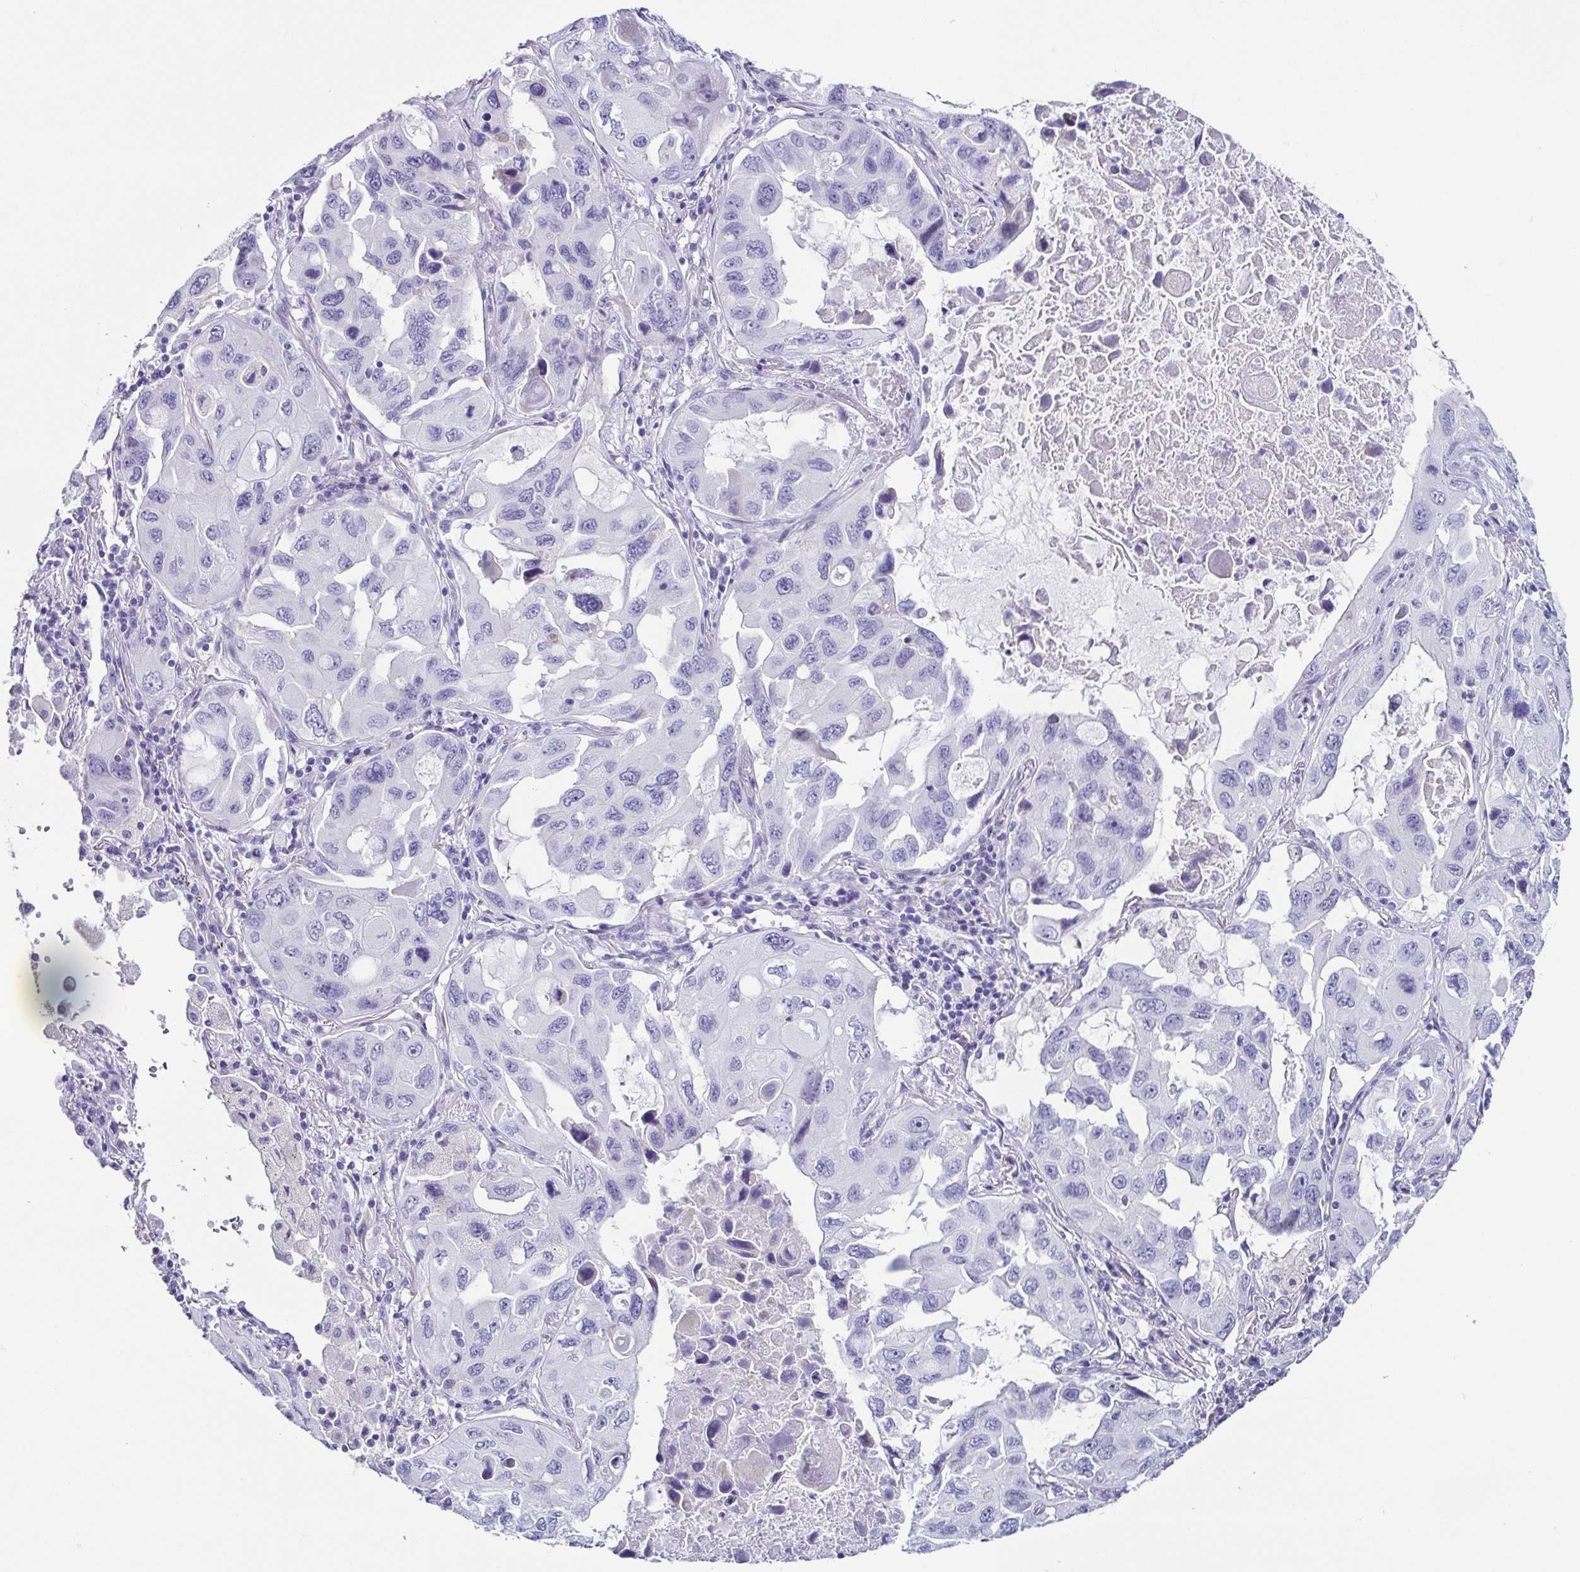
{"staining": {"intensity": "negative", "quantity": "none", "location": "none"}, "tissue": "lung cancer", "cell_type": "Tumor cells", "image_type": "cancer", "snomed": [{"axis": "morphology", "description": "Squamous cell carcinoma, NOS"}, {"axis": "topography", "description": "Lung"}], "caption": "The IHC micrograph has no significant expression in tumor cells of lung squamous cell carcinoma tissue.", "gene": "TNNT2", "patient": {"sex": "female", "age": 73}}